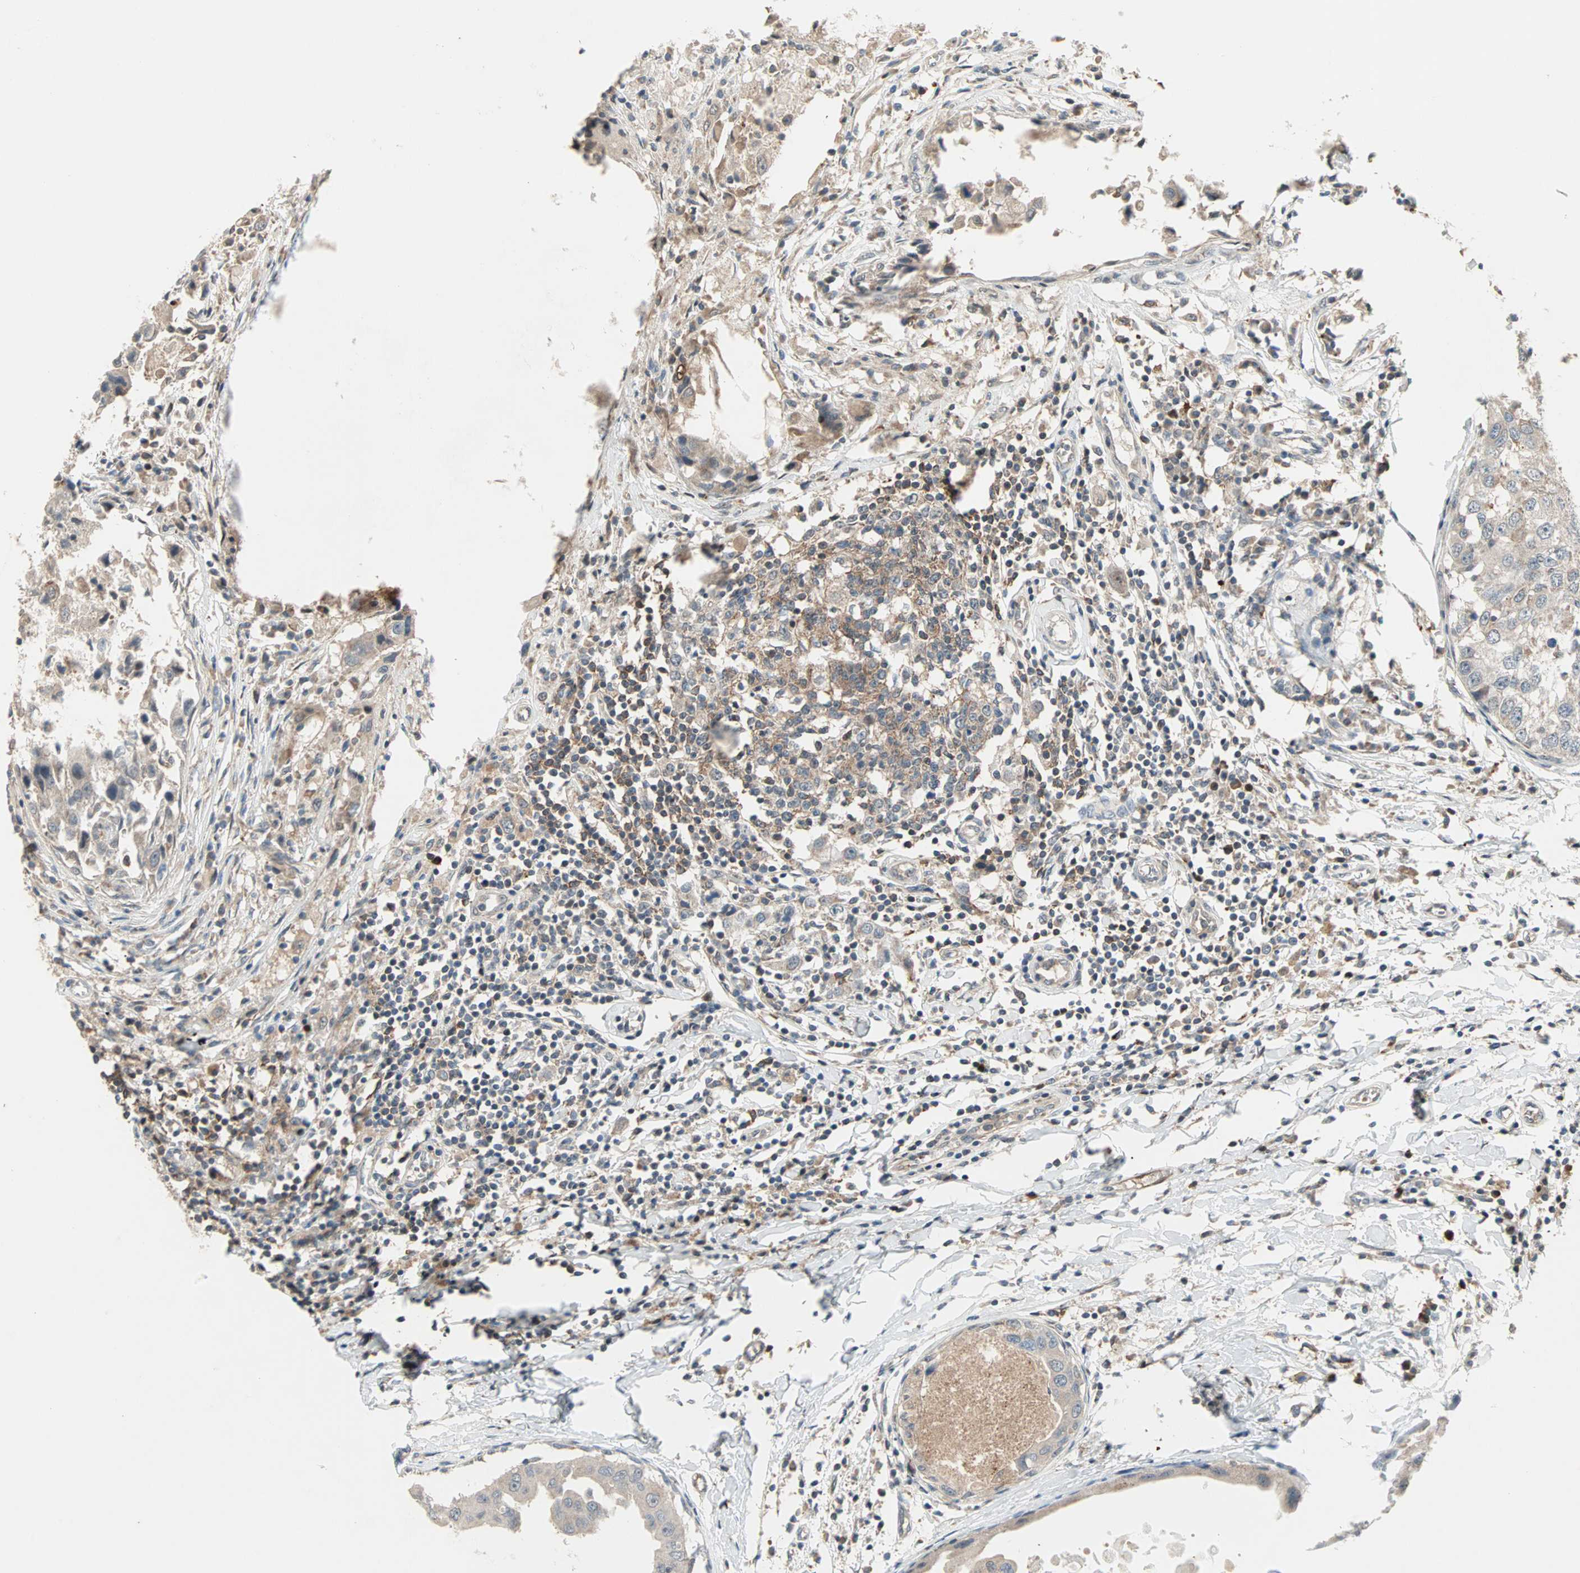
{"staining": {"intensity": "weak", "quantity": "25%-75%", "location": "cytoplasmic/membranous"}, "tissue": "breast cancer", "cell_type": "Tumor cells", "image_type": "cancer", "snomed": [{"axis": "morphology", "description": "Duct carcinoma"}, {"axis": "topography", "description": "Breast"}], "caption": "This is an image of IHC staining of breast invasive ductal carcinoma, which shows weak positivity in the cytoplasmic/membranous of tumor cells.", "gene": "PROS1", "patient": {"sex": "female", "age": 27}}